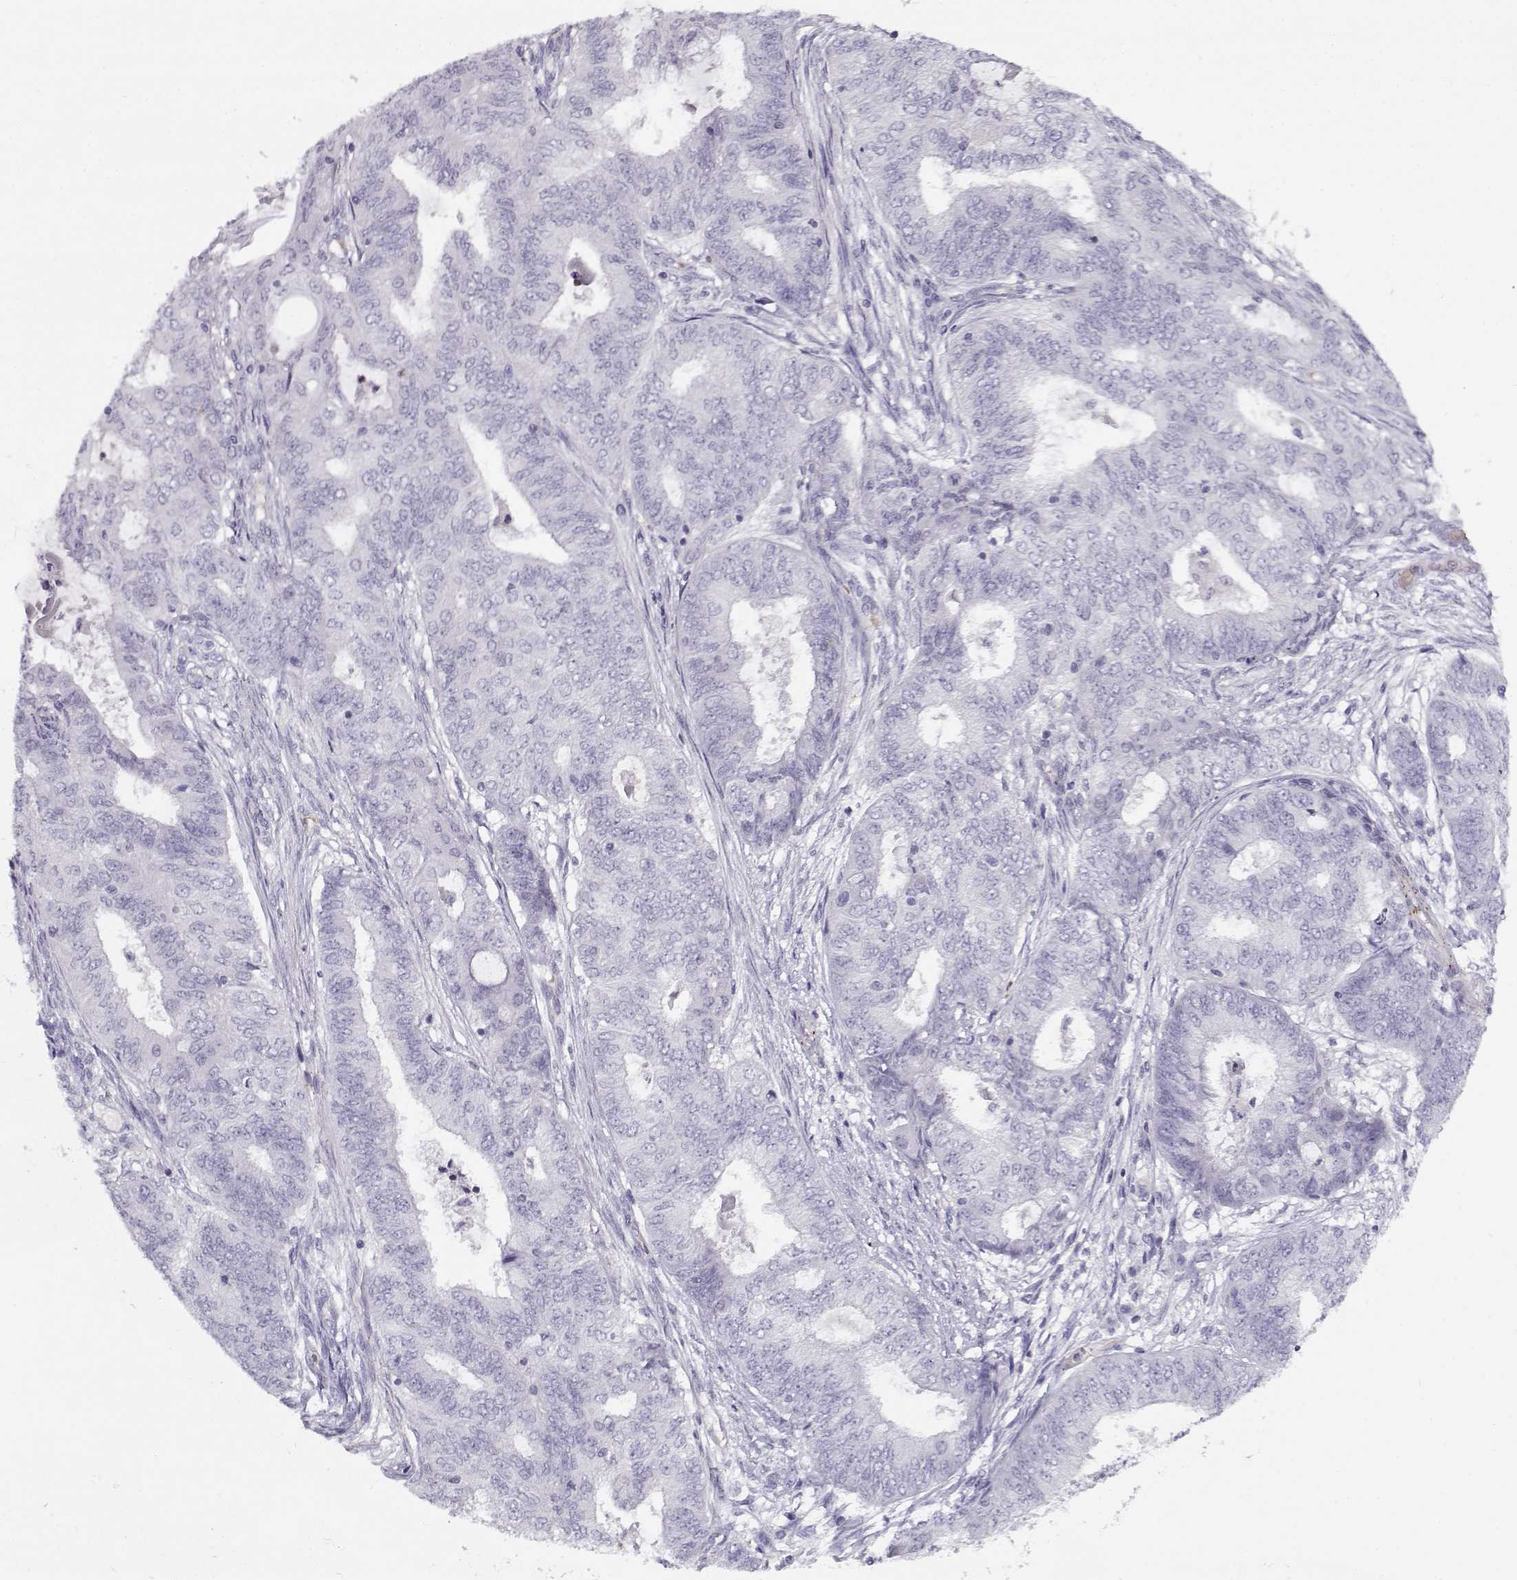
{"staining": {"intensity": "negative", "quantity": "none", "location": "none"}, "tissue": "endometrial cancer", "cell_type": "Tumor cells", "image_type": "cancer", "snomed": [{"axis": "morphology", "description": "Adenocarcinoma, NOS"}, {"axis": "topography", "description": "Endometrium"}], "caption": "Tumor cells are negative for protein expression in human endometrial adenocarcinoma.", "gene": "MYO1A", "patient": {"sex": "female", "age": 62}}